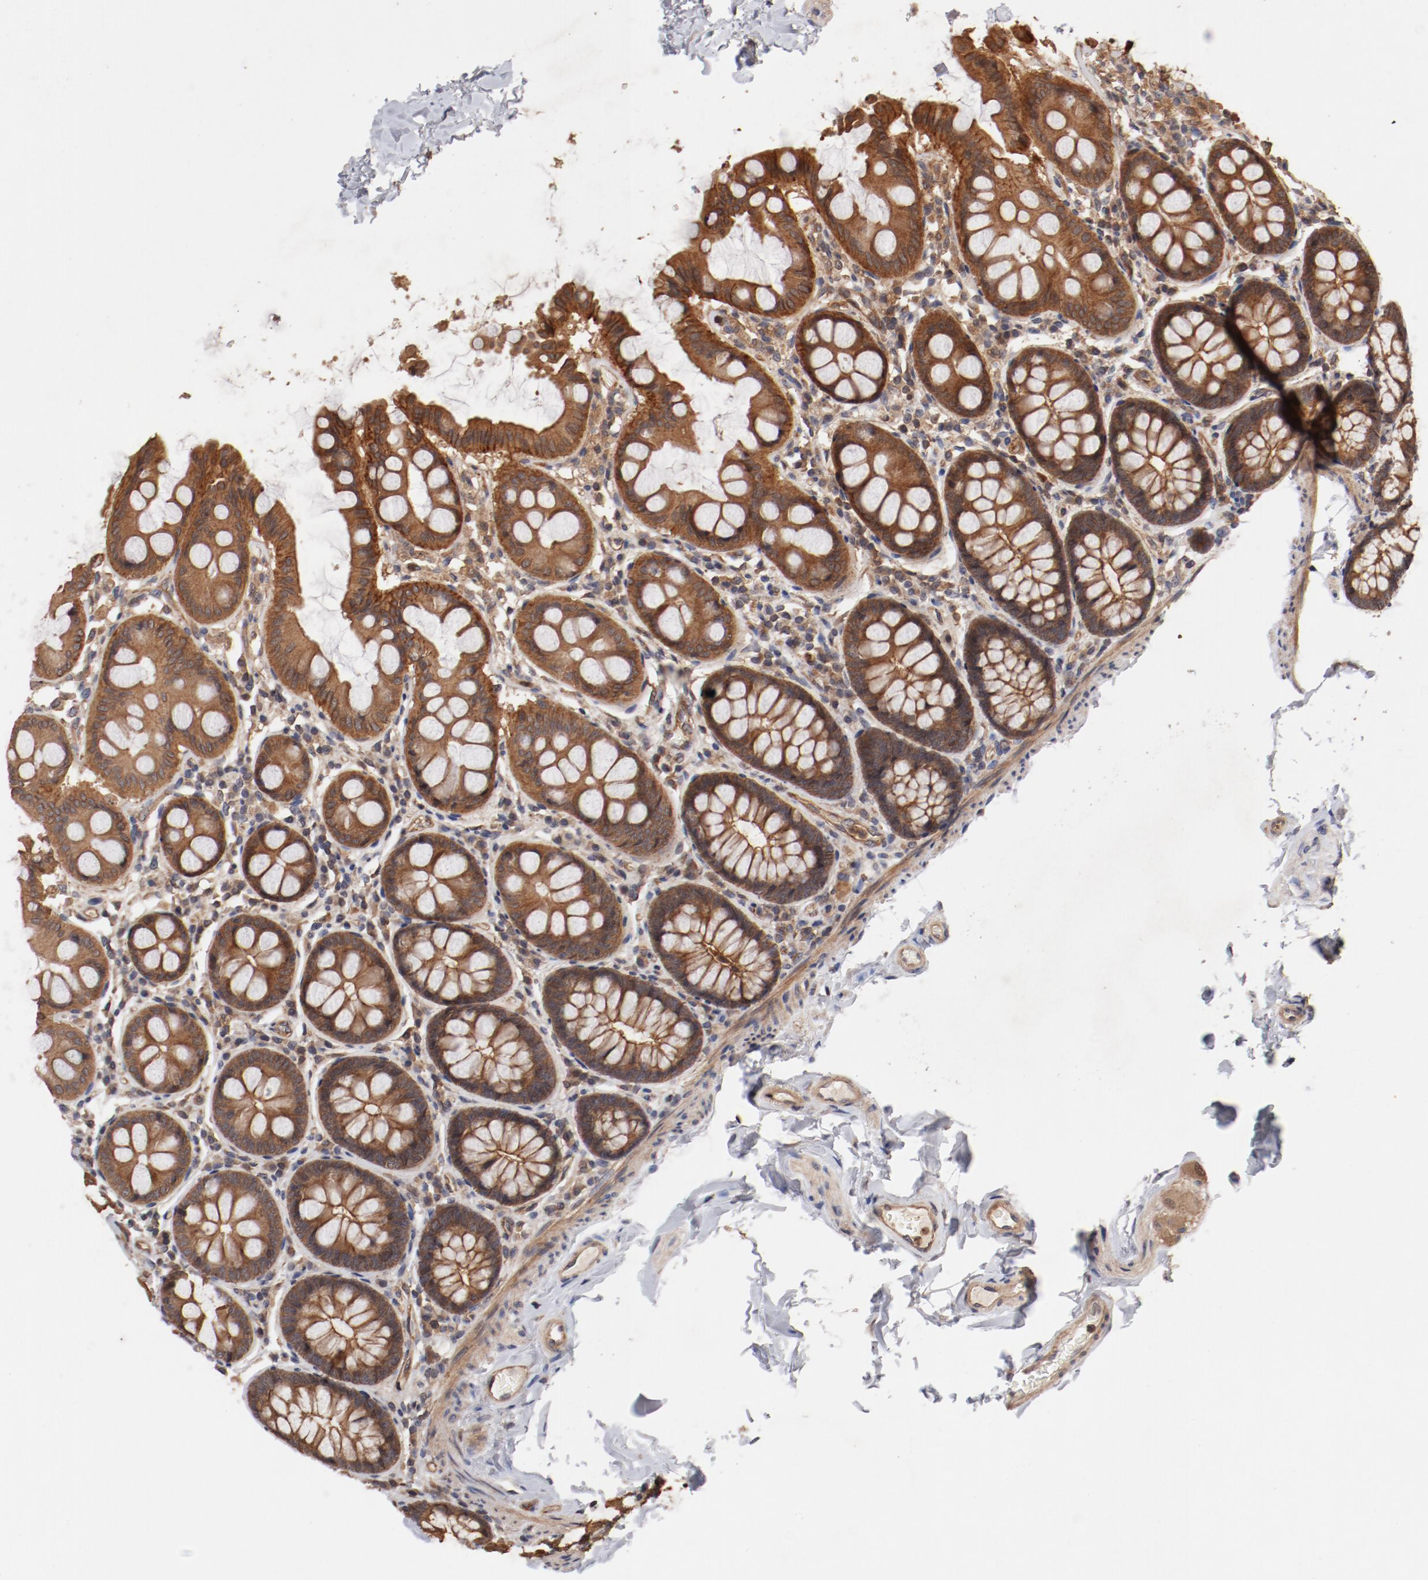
{"staining": {"intensity": "moderate", "quantity": "25%-75%", "location": "cytoplasmic/membranous"}, "tissue": "colon", "cell_type": "Endothelial cells", "image_type": "normal", "snomed": [{"axis": "morphology", "description": "Normal tissue, NOS"}, {"axis": "topography", "description": "Colon"}], "caption": "Immunohistochemical staining of benign colon demonstrates moderate cytoplasmic/membranous protein expression in approximately 25%-75% of endothelial cells. The staining is performed using DAB brown chromogen to label protein expression. The nuclei are counter-stained blue using hematoxylin.", "gene": "GUF1", "patient": {"sex": "female", "age": 61}}